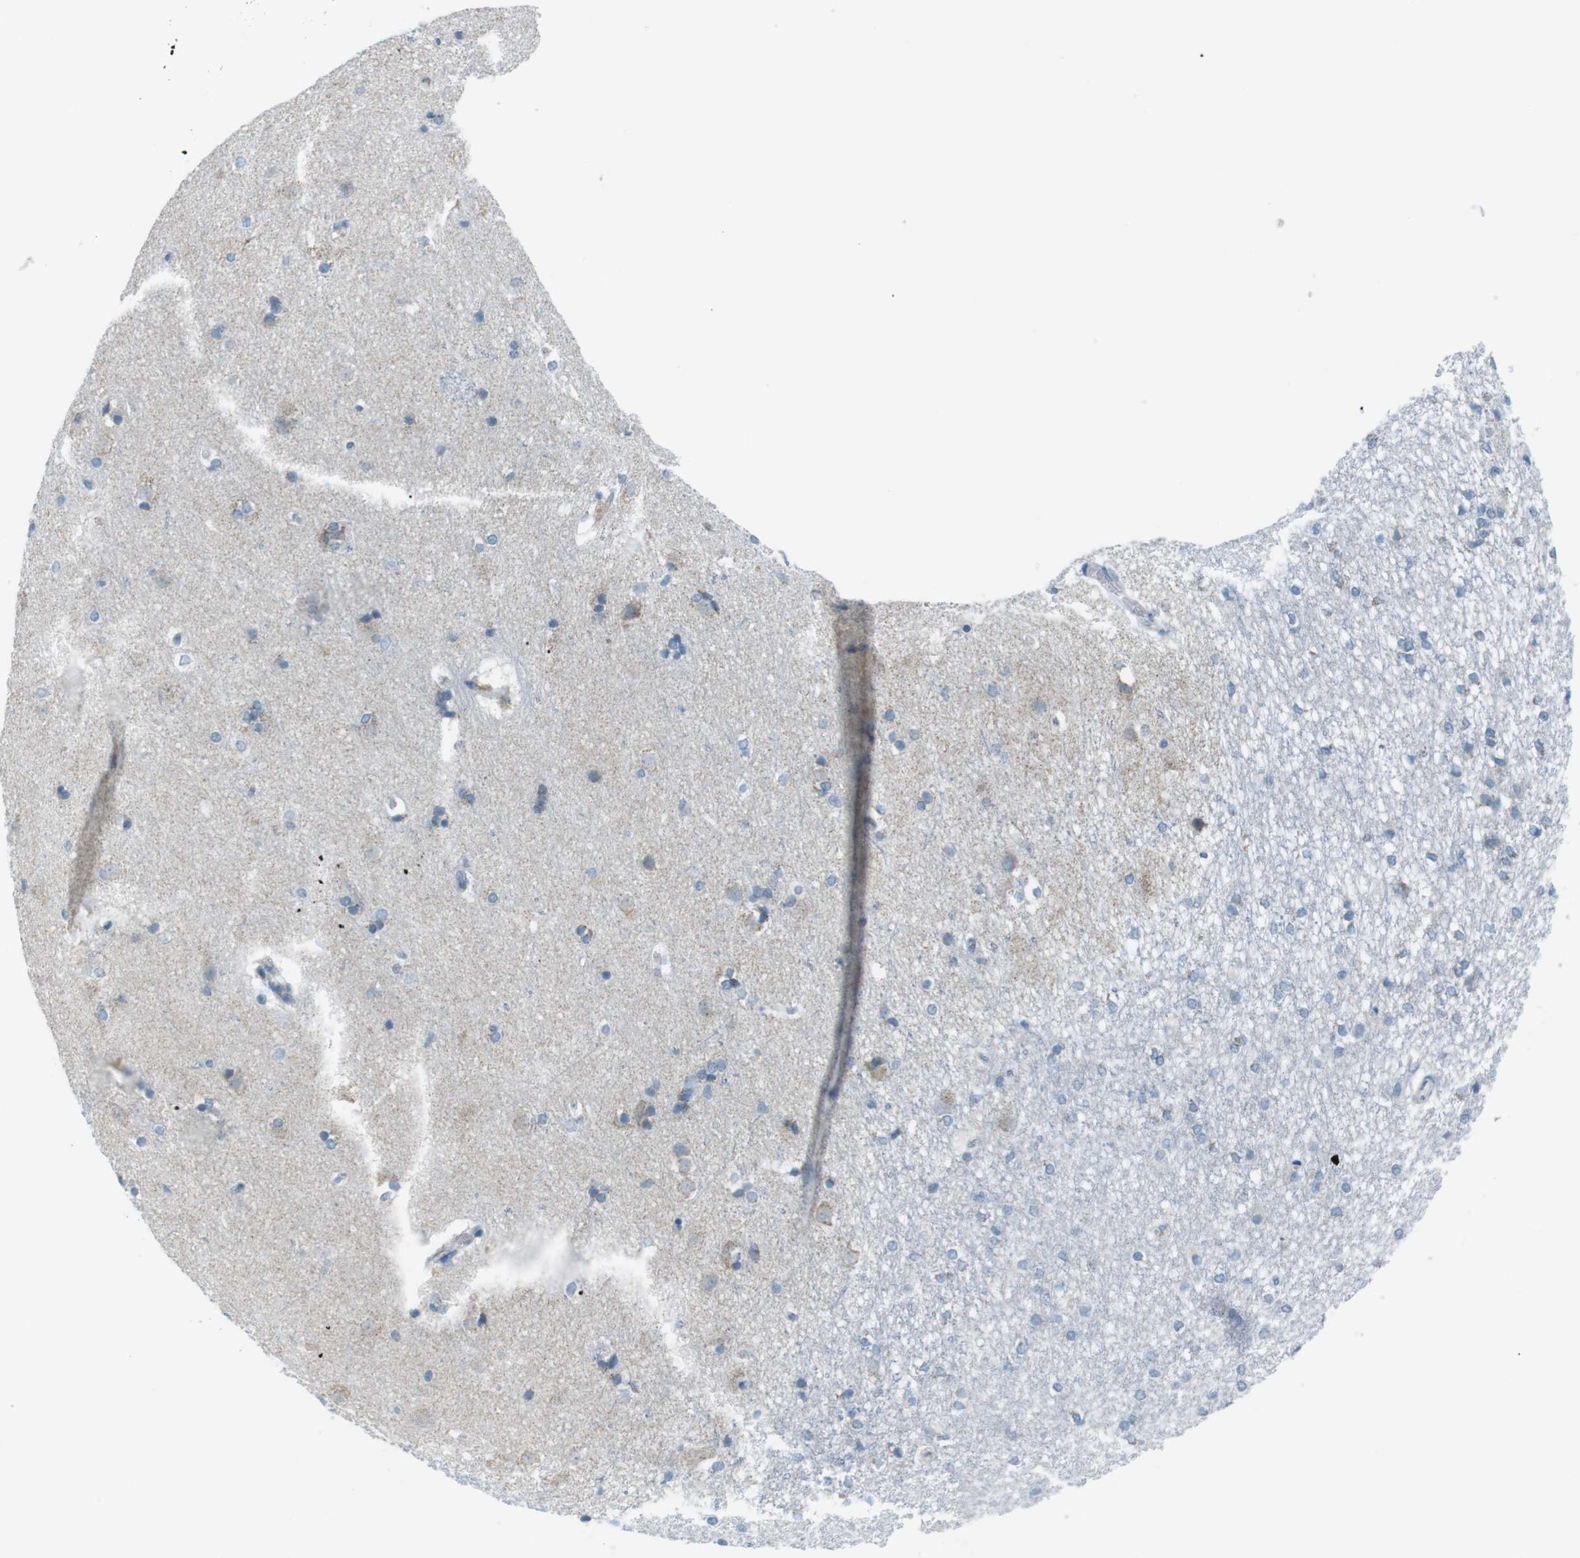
{"staining": {"intensity": "negative", "quantity": "none", "location": "none"}, "tissue": "caudate", "cell_type": "Glial cells", "image_type": "normal", "snomed": [{"axis": "morphology", "description": "Normal tissue, NOS"}, {"axis": "topography", "description": "Lateral ventricle wall"}], "caption": "Glial cells show no significant expression in benign caudate. (DAB immunohistochemistry (IHC) visualized using brightfield microscopy, high magnification).", "gene": "DNAJA3", "patient": {"sex": "female", "age": 19}}